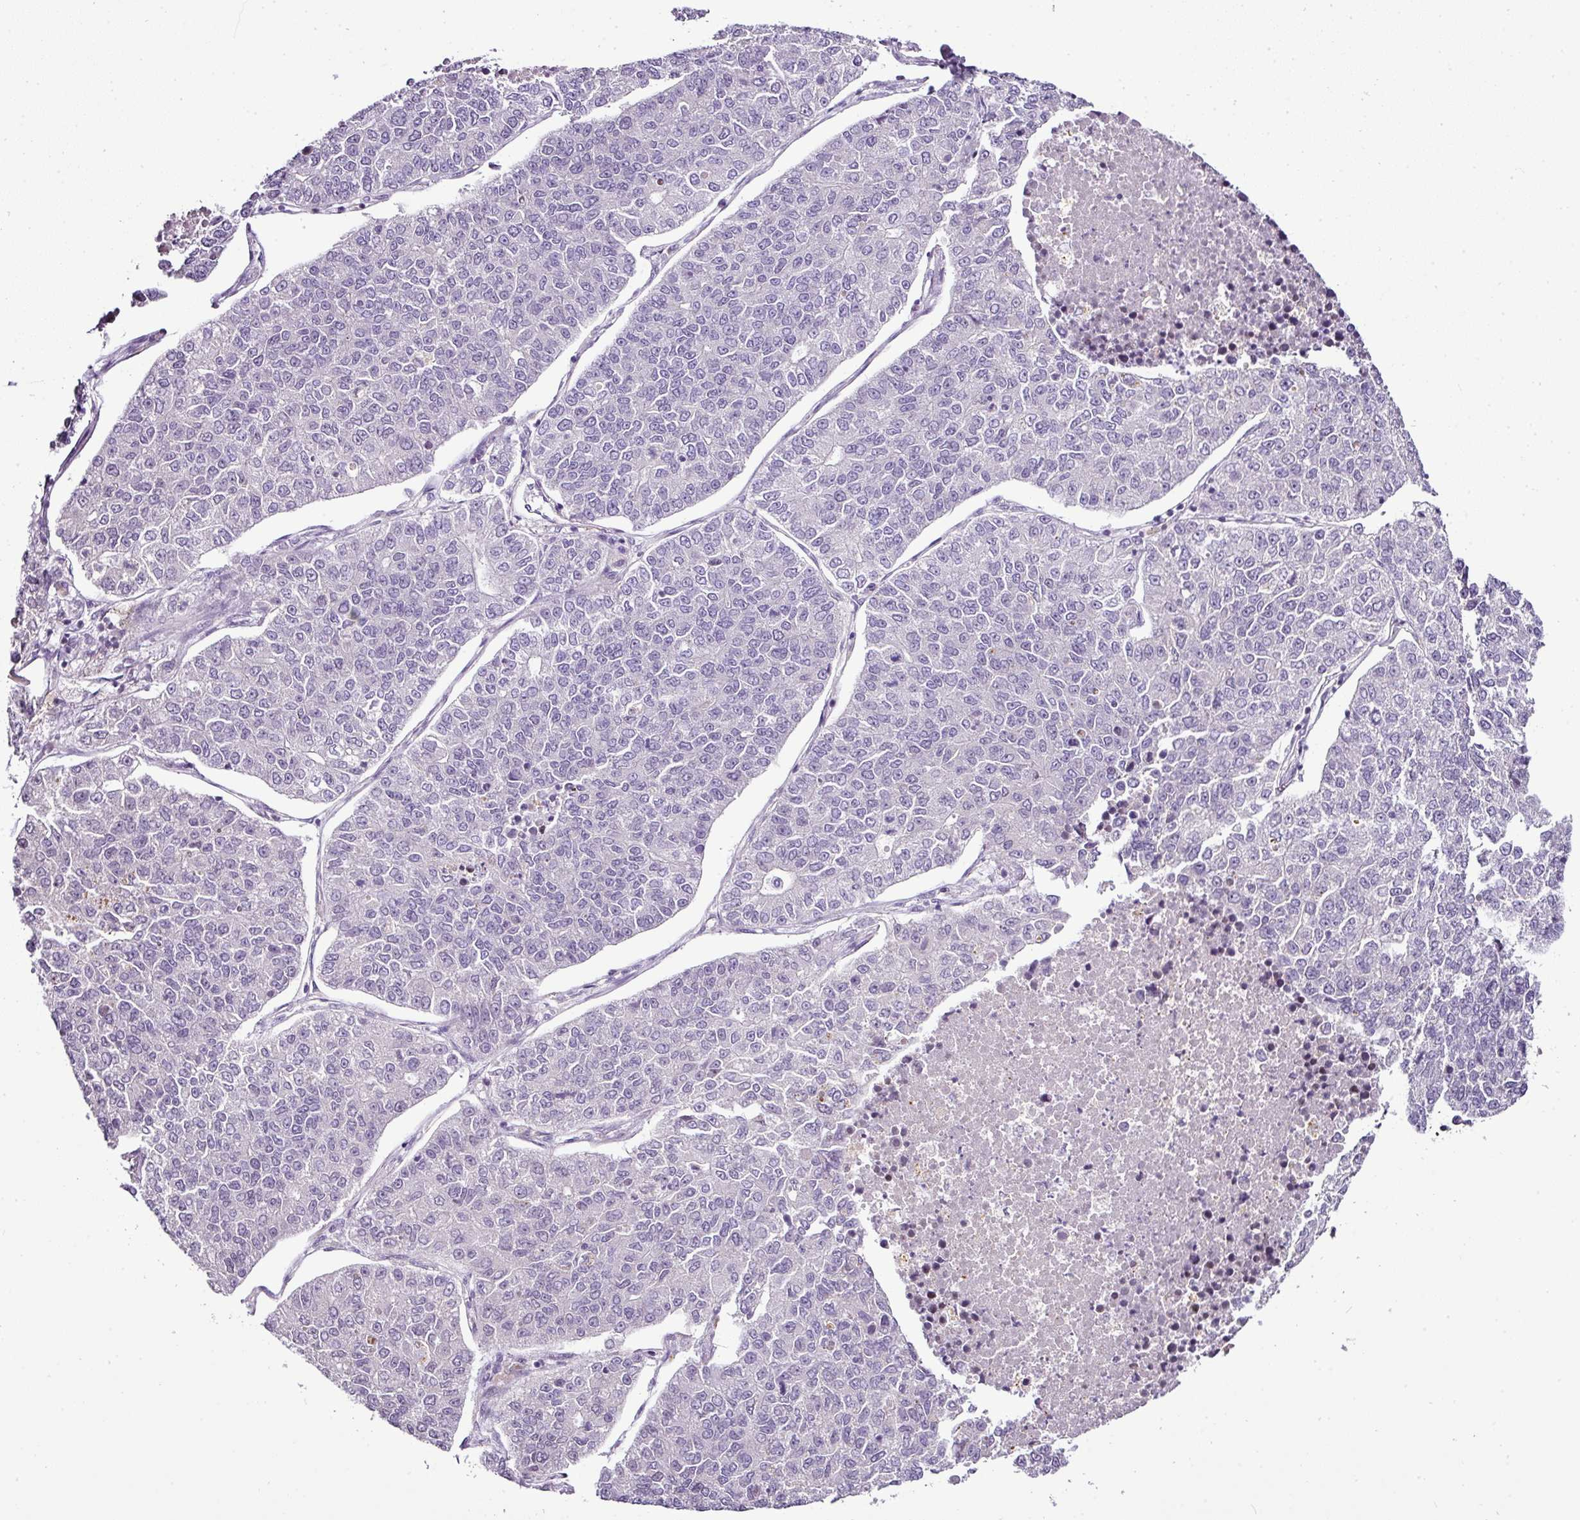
{"staining": {"intensity": "negative", "quantity": "none", "location": "none"}, "tissue": "lung cancer", "cell_type": "Tumor cells", "image_type": "cancer", "snomed": [{"axis": "morphology", "description": "Adenocarcinoma, NOS"}, {"axis": "topography", "description": "Lung"}], "caption": "IHC of adenocarcinoma (lung) shows no positivity in tumor cells.", "gene": "TEX30", "patient": {"sex": "male", "age": 49}}